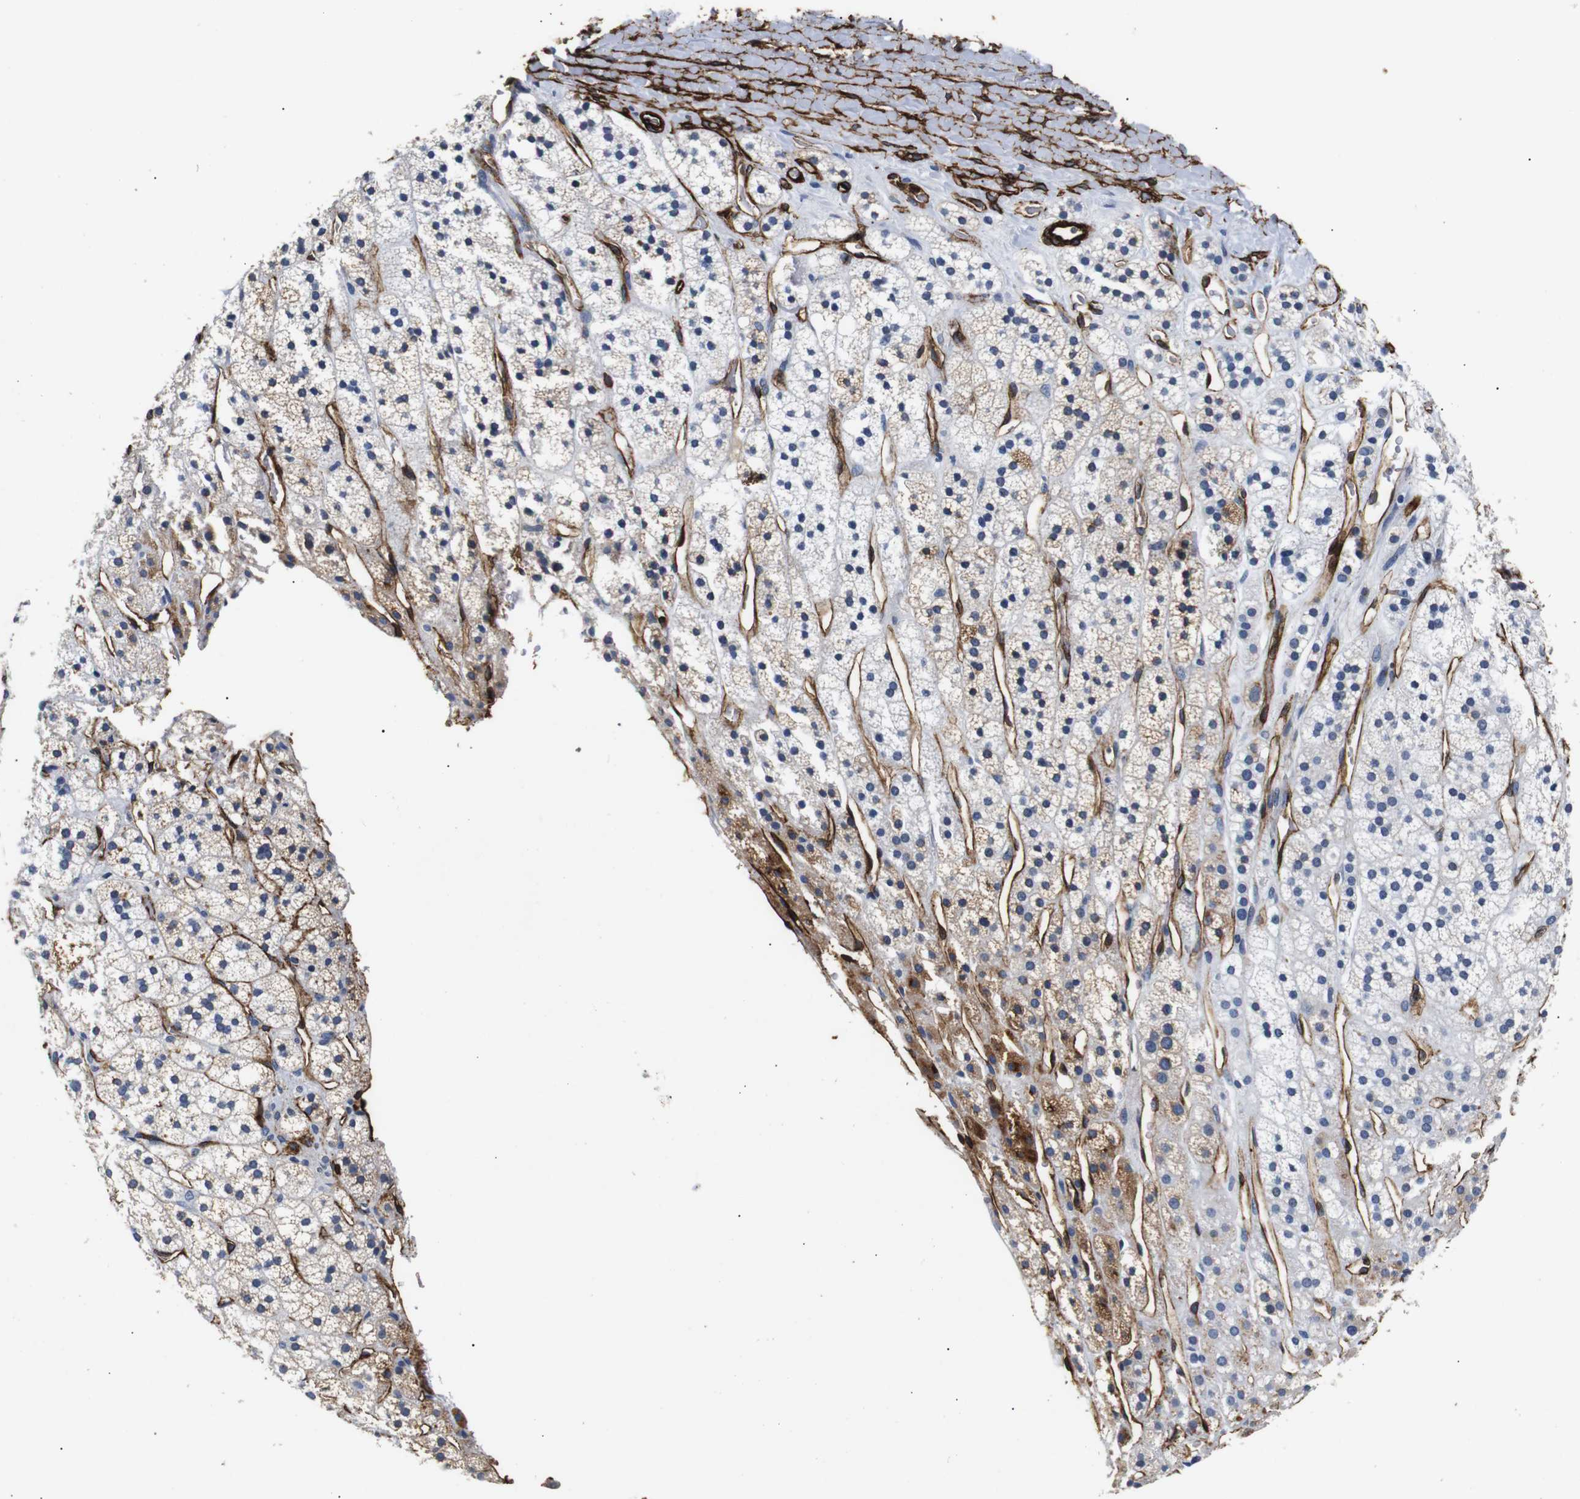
{"staining": {"intensity": "moderate", "quantity": "25%-75%", "location": "cytoplasmic/membranous"}, "tissue": "adrenal gland", "cell_type": "Glandular cells", "image_type": "normal", "snomed": [{"axis": "morphology", "description": "Normal tissue, NOS"}, {"axis": "topography", "description": "Adrenal gland"}], "caption": "An image showing moderate cytoplasmic/membranous expression in about 25%-75% of glandular cells in normal adrenal gland, as visualized by brown immunohistochemical staining.", "gene": "CAV2", "patient": {"sex": "male", "age": 56}}